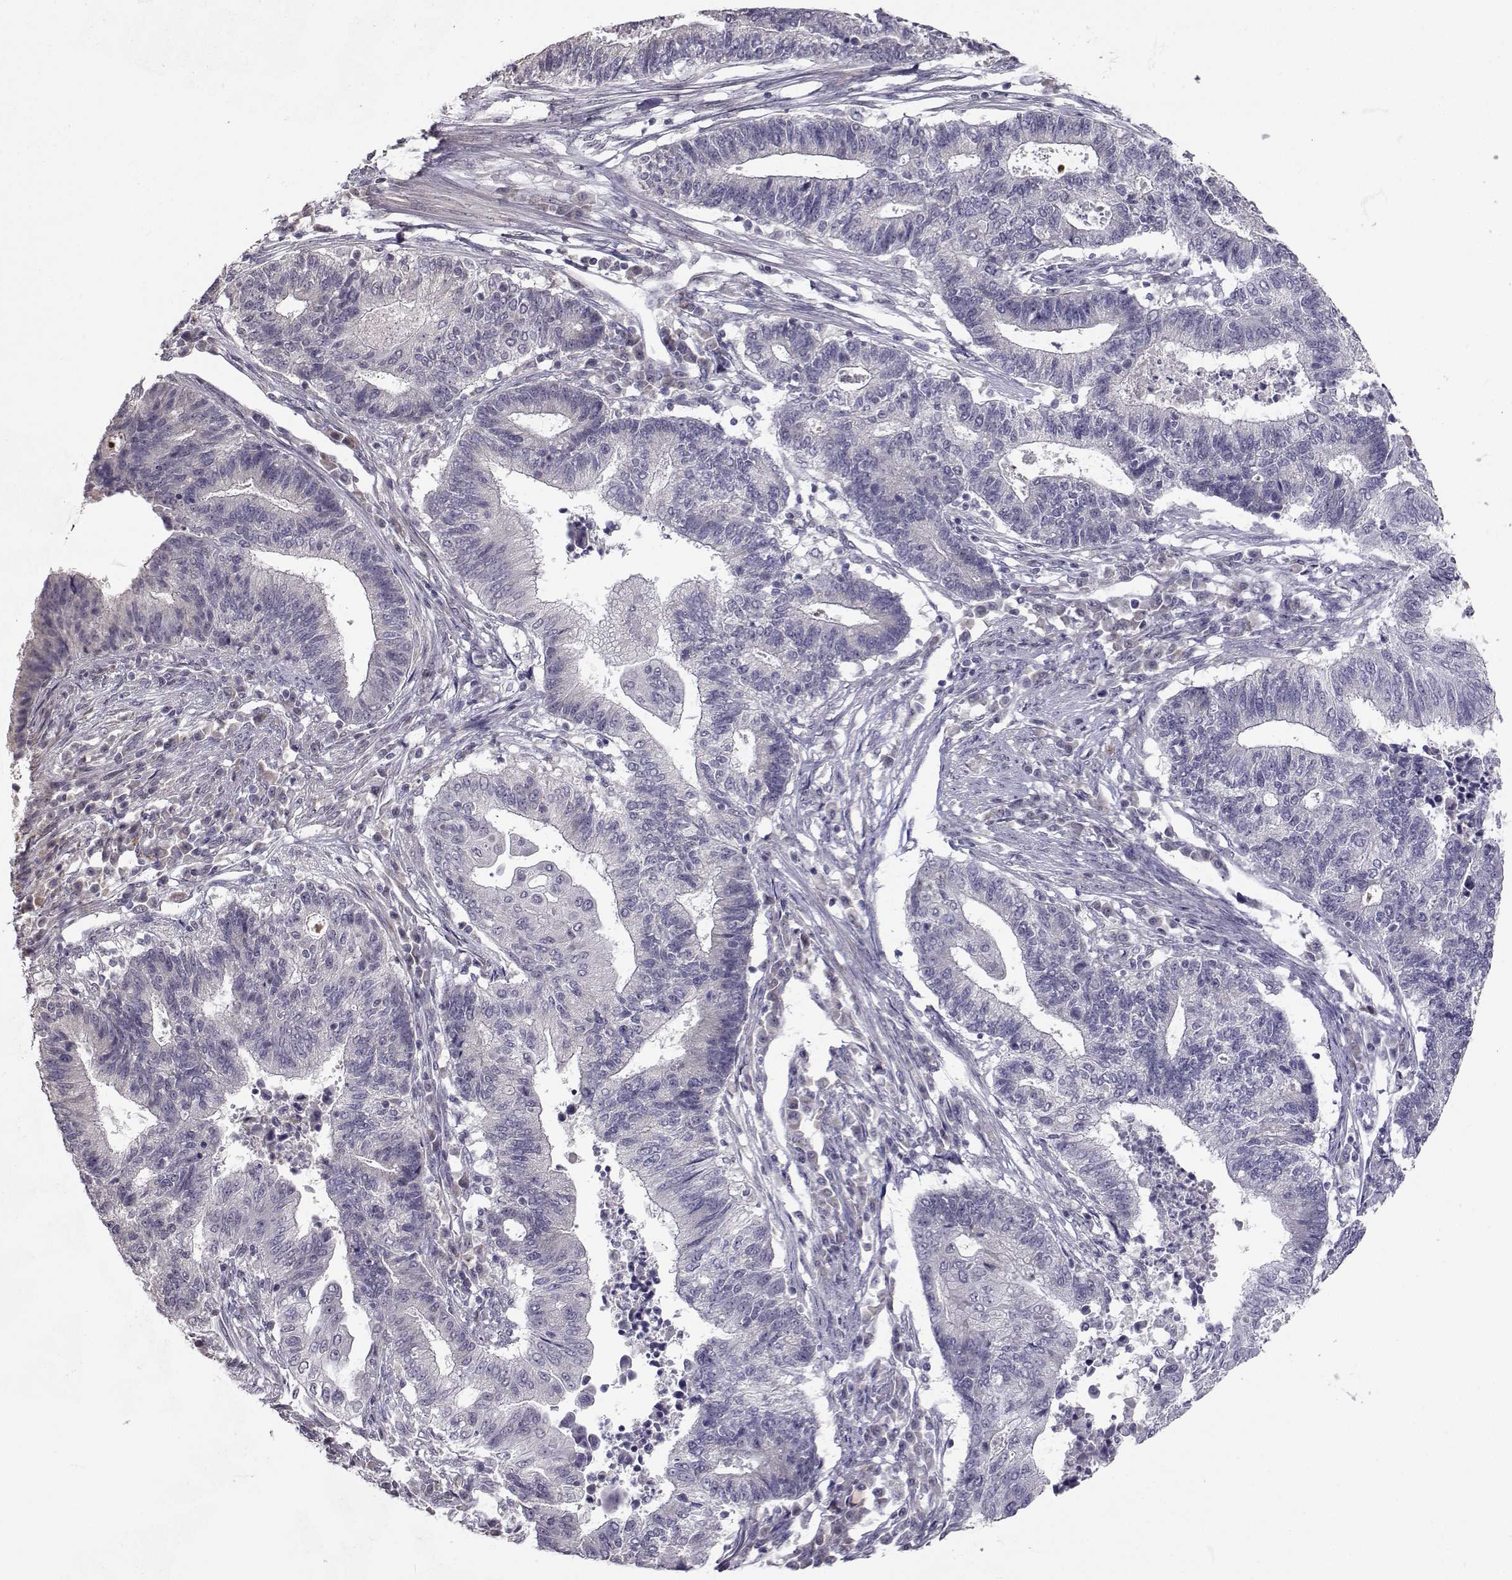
{"staining": {"intensity": "negative", "quantity": "none", "location": "none"}, "tissue": "endometrial cancer", "cell_type": "Tumor cells", "image_type": "cancer", "snomed": [{"axis": "morphology", "description": "Adenocarcinoma, NOS"}, {"axis": "topography", "description": "Uterus"}, {"axis": "topography", "description": "Endometrium"}], "caption": "Tumor cells are negative for brown protein staining in endometrial cancer.", "gene": "SLC6A3", "patient": {"sex": "female", "age": 54}}